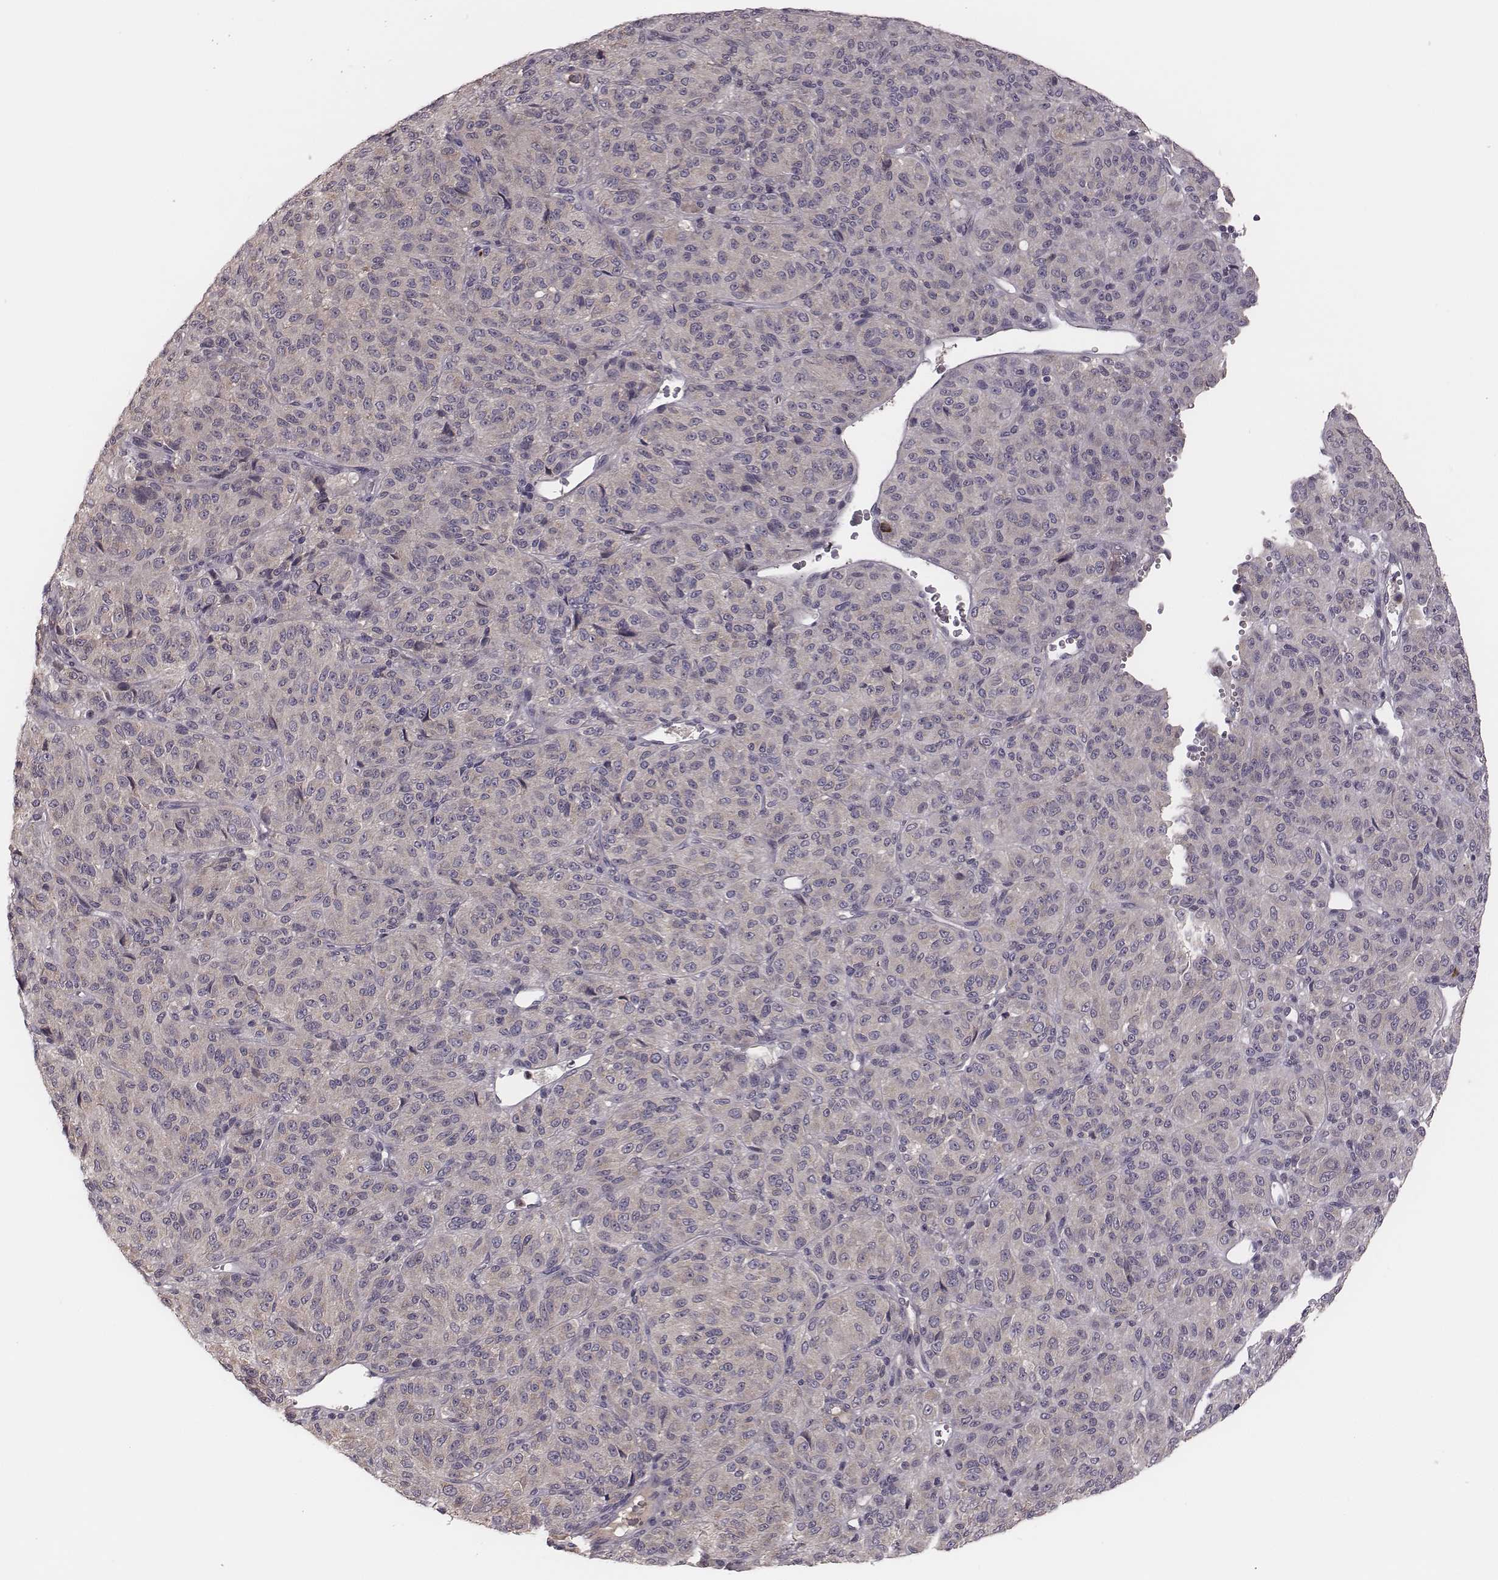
{"staining": {"intensity": "negative", "quantity": "none", "location": "none"}, "tissue": "melanoma", "cell_type": "Tumor cells", "image_type": "cancer", "snomed": [{"axis": "morphology", "description": "Malignant melanoma, Metastatic site"}, {"axis": "topography", "description": "Brain"}], "caption": "An image of malignant melanoma (metastatic site) stained for a protein exhibits no brown staining in tumor cells.", "gene": "P2RX5", "patient": {"sex": "female", "age": 56}}